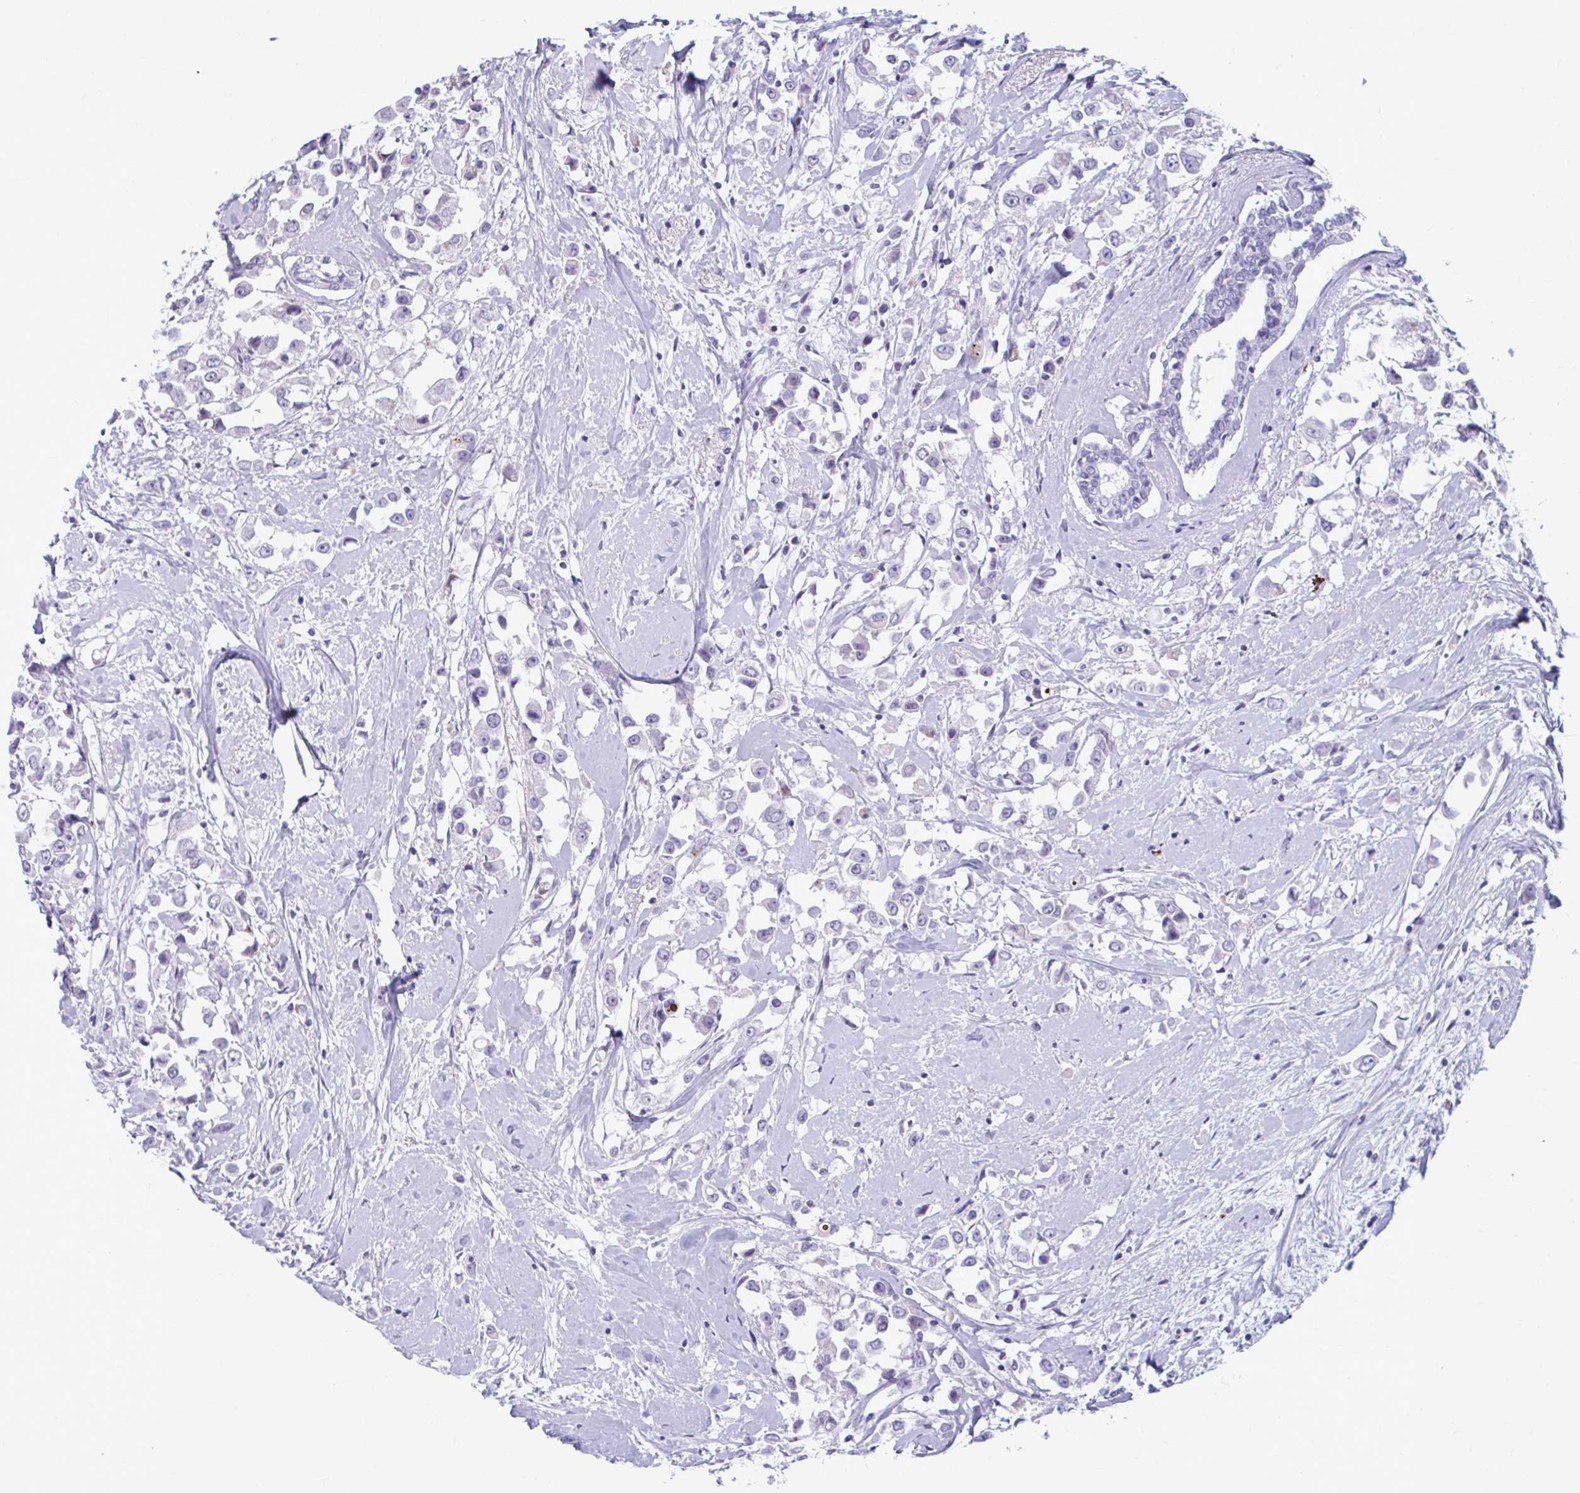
{"staining": {"intensity": "negative", "quantity": "none", "location": "none"}, "tissue": "breast cancer", "cell_type": "Tumor cells", "image_type": "cancer", "snomed": [{"axis": "morphology", "description": "Duct carcinoma"}, {"axis": "topography", "description": "Breast"}], "caption": "Breast cancer was stained to show a protein in brown. There is no significant expression in tumor cells.", "gene": "C12orf71", "patient": {"sex": "female", "age": 61}}